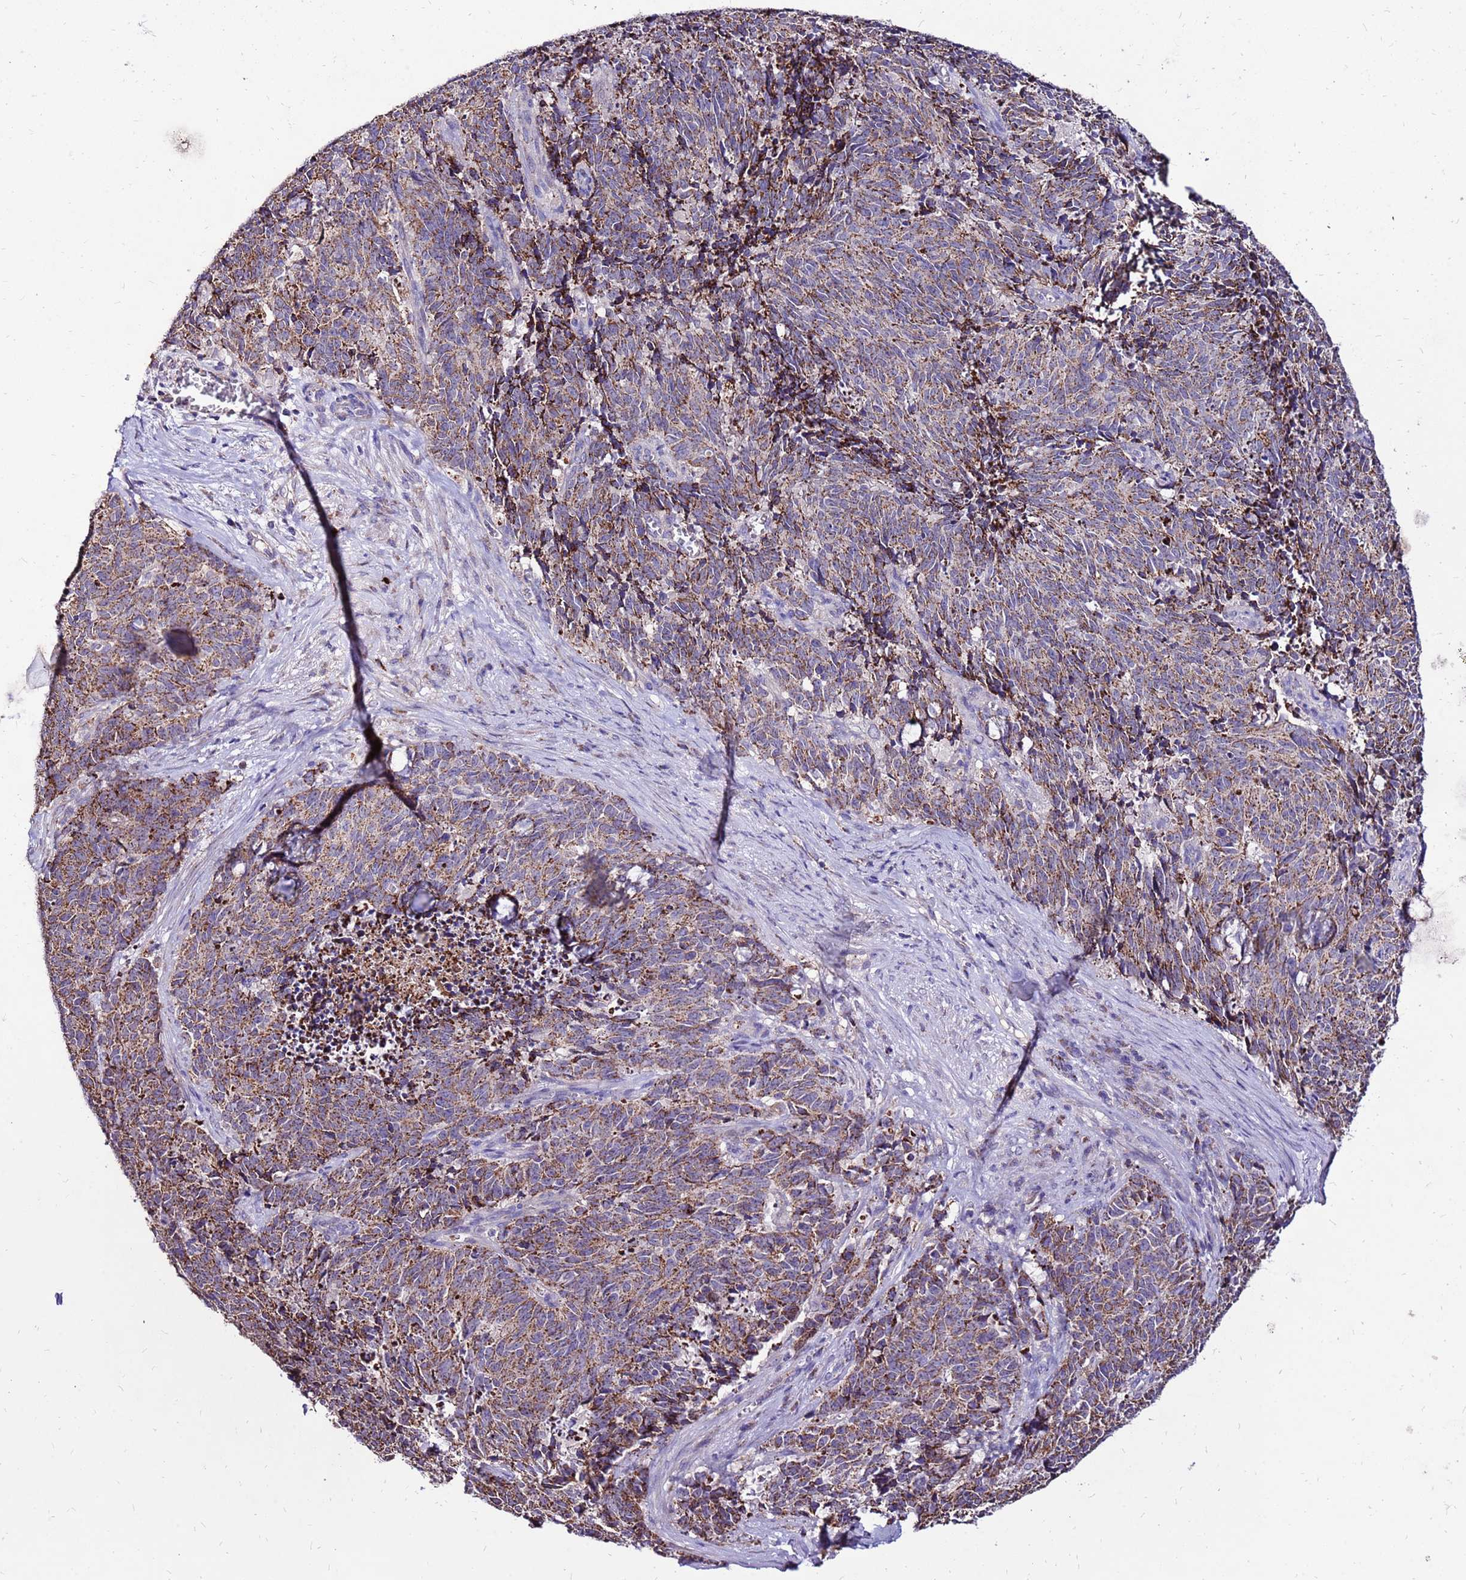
{"staining": {"intensity": "moderate", "quantity": ">75%", "location": "cytoplasmic/membranous"}, "tissue": "cervical cancer", "cell_type": "Tumor cells", "image_type": "cancer", "snomed": [{"axis": "morphology", "description": "Squamous cell carcinoma, NOS"}, {"axis": "topography", "description": "Cervix"}], "caption": "IHC histopathology image of neoplastic tissue: human cervical cancer (squamous cell carcinoma) stained using immunohistochemistry shows medium levels of moderate protein expression localized specifically in the cytoplasmic/membranous of tumor cells, appearing as a cytoplasmic/membranous brown color.", "gene": "SPSB3", "patient": {"sex": "female", "age": 29}}